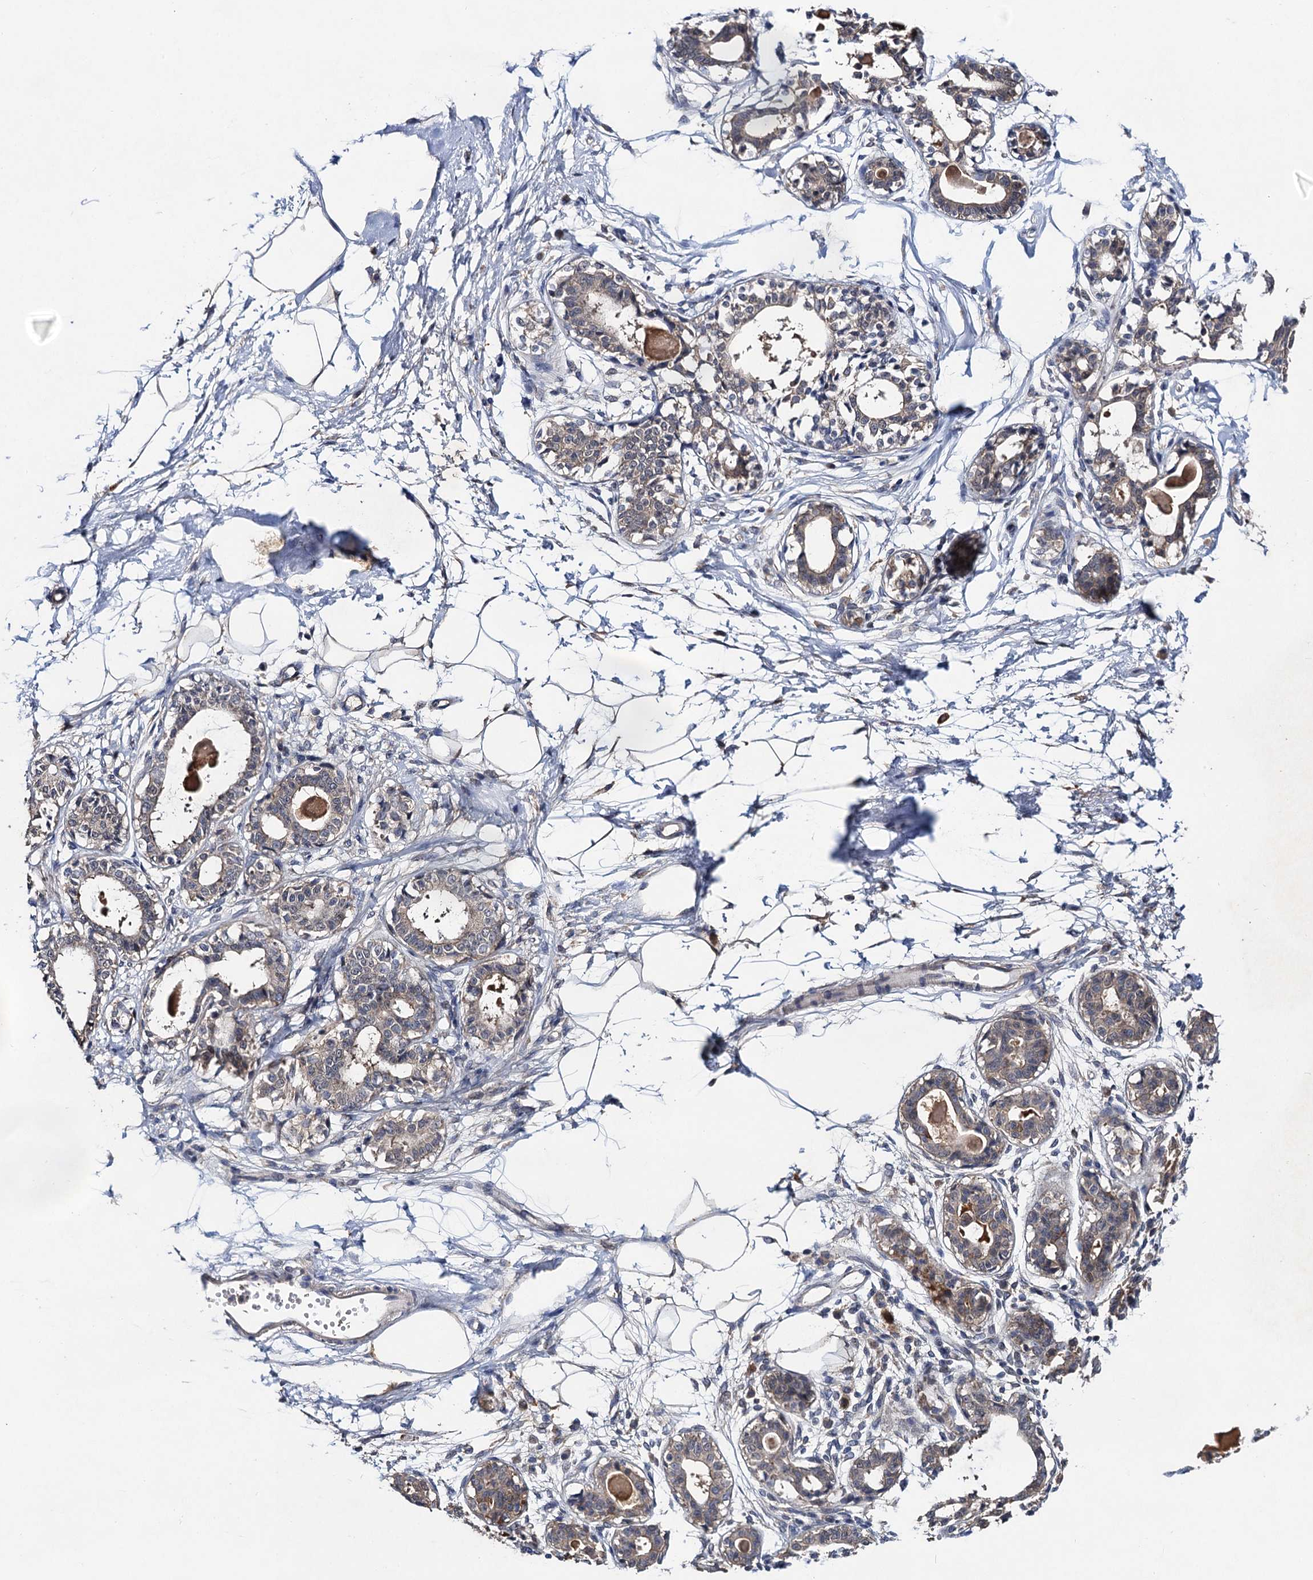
{"staining": {"intensity": "weak", "quantity": "25%-75%", "location": "cytoplasmic/membranous"}, "tissue": "breast", "cell_type": "Adipocytes", "image_type": "normal", "snomed": [{"axis": "morphology", "description": "Normal tissue, NOS"}, {"axis": "topography", "description": "Breast"}], "caption": "Protein staining exhibits weak cytoplasmic/membranous expression in approximately 25%-75% of adipocytes in benign breast. (DAB (3,3'-diaminobenzidine) IHC, brown staining for protein, blue staining for nuclei).", "gene": "TMEM39B", "patient": {"sex": "female", "age": 45}}